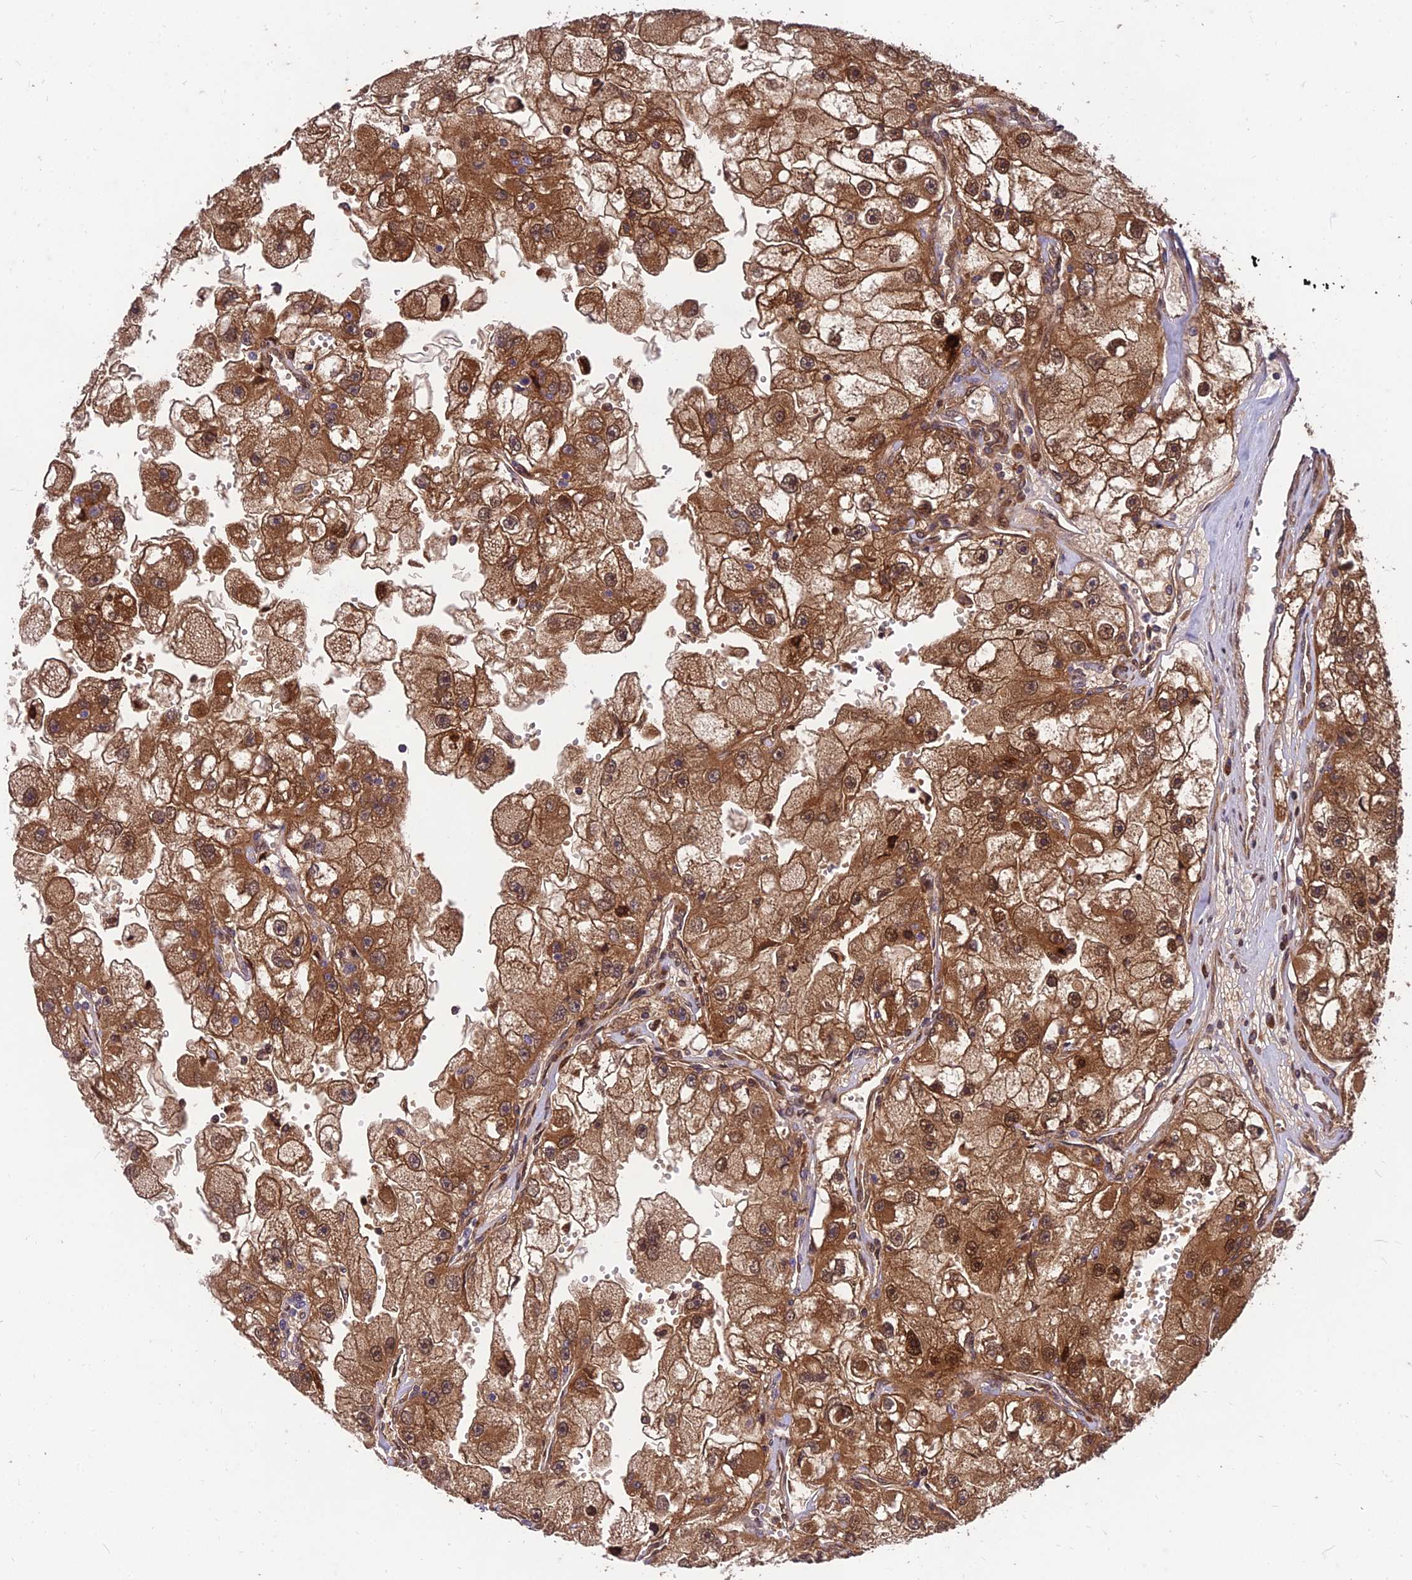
{"staining": {"intensity": "strong", "quantity": ">75%", "location": "cytoplasmic/membranous,nuclear"}, "tissue": "renal cancer", "cell_type": "Tumor cells", "image_type": "cancer", "snomed": [{"axis": "morphology", "description": "Adenocarcinoma, NOS"}, {"axis": "topography", "description": "Kidney"}], "caption": "Renal adenocarcinoma stained for a protein exhibits strong cytoplasmic/membranous and nuclear positivity in tumor cells.", "gene": "MKKS", "patient": {"sex": "male", "age": 63}}